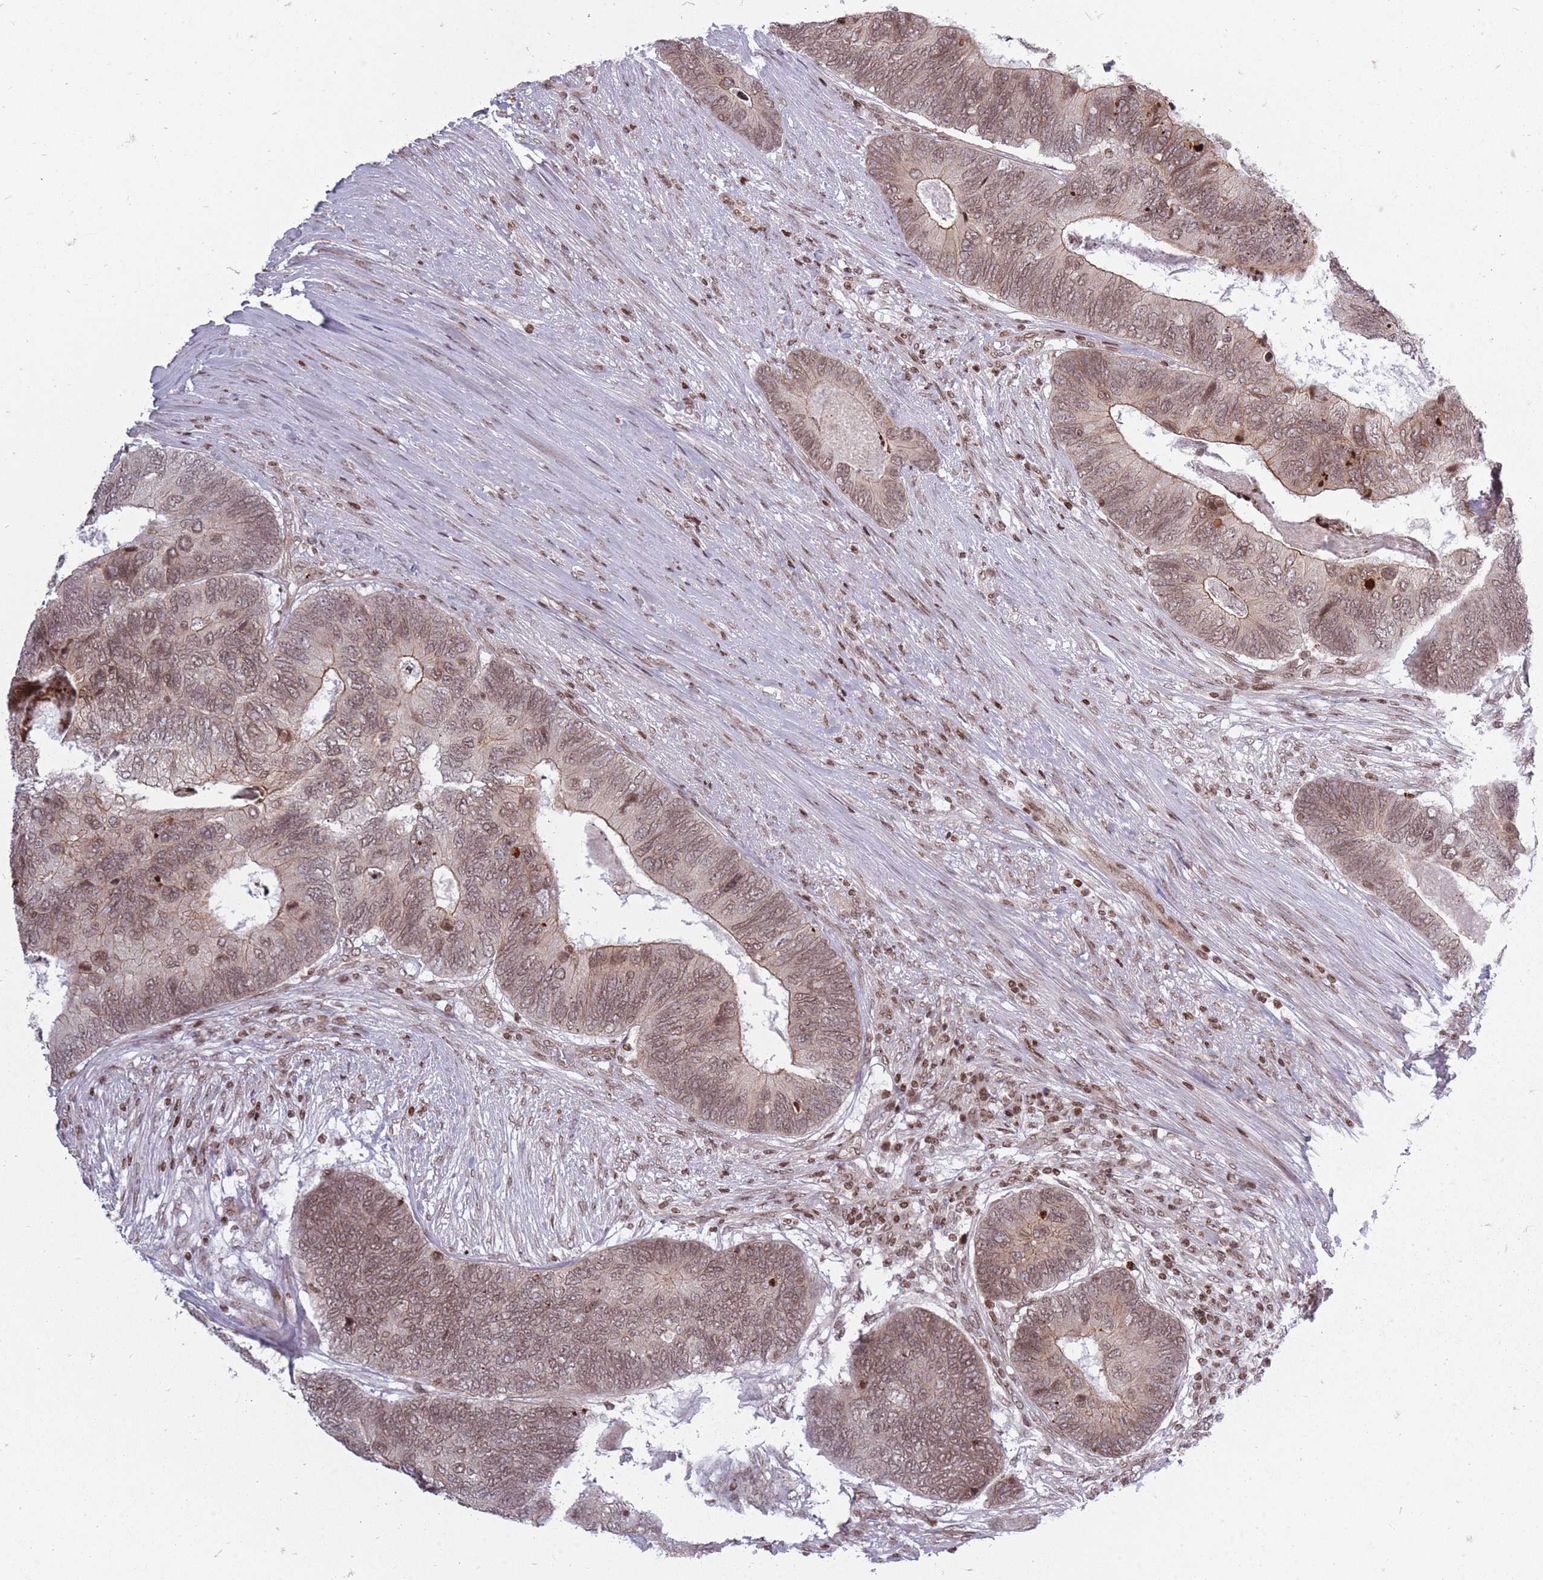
{"staining": {"intensity": "moderate", "quantity": "25%-75%", "location": "cytoplasmic/membranous,nuclear"}, "tissue": "colorectal cancer", "cell_type": "Tumor cells", "image_type": "cancer", "snomed": [{"axis": "morphology", "description": "Adenocarcinoma, NOS"}, {"axis": "topography", "description": "Colon"}], "caption": "This is an image of immunohistochemistry staining of adenocarcinoma (colorectal), which shows moderate expression in the cytoplasmic/membranous and nuclear of tumor cells.", "gene": "TMC6", "patient": {"sex": "female", "age": 67}}